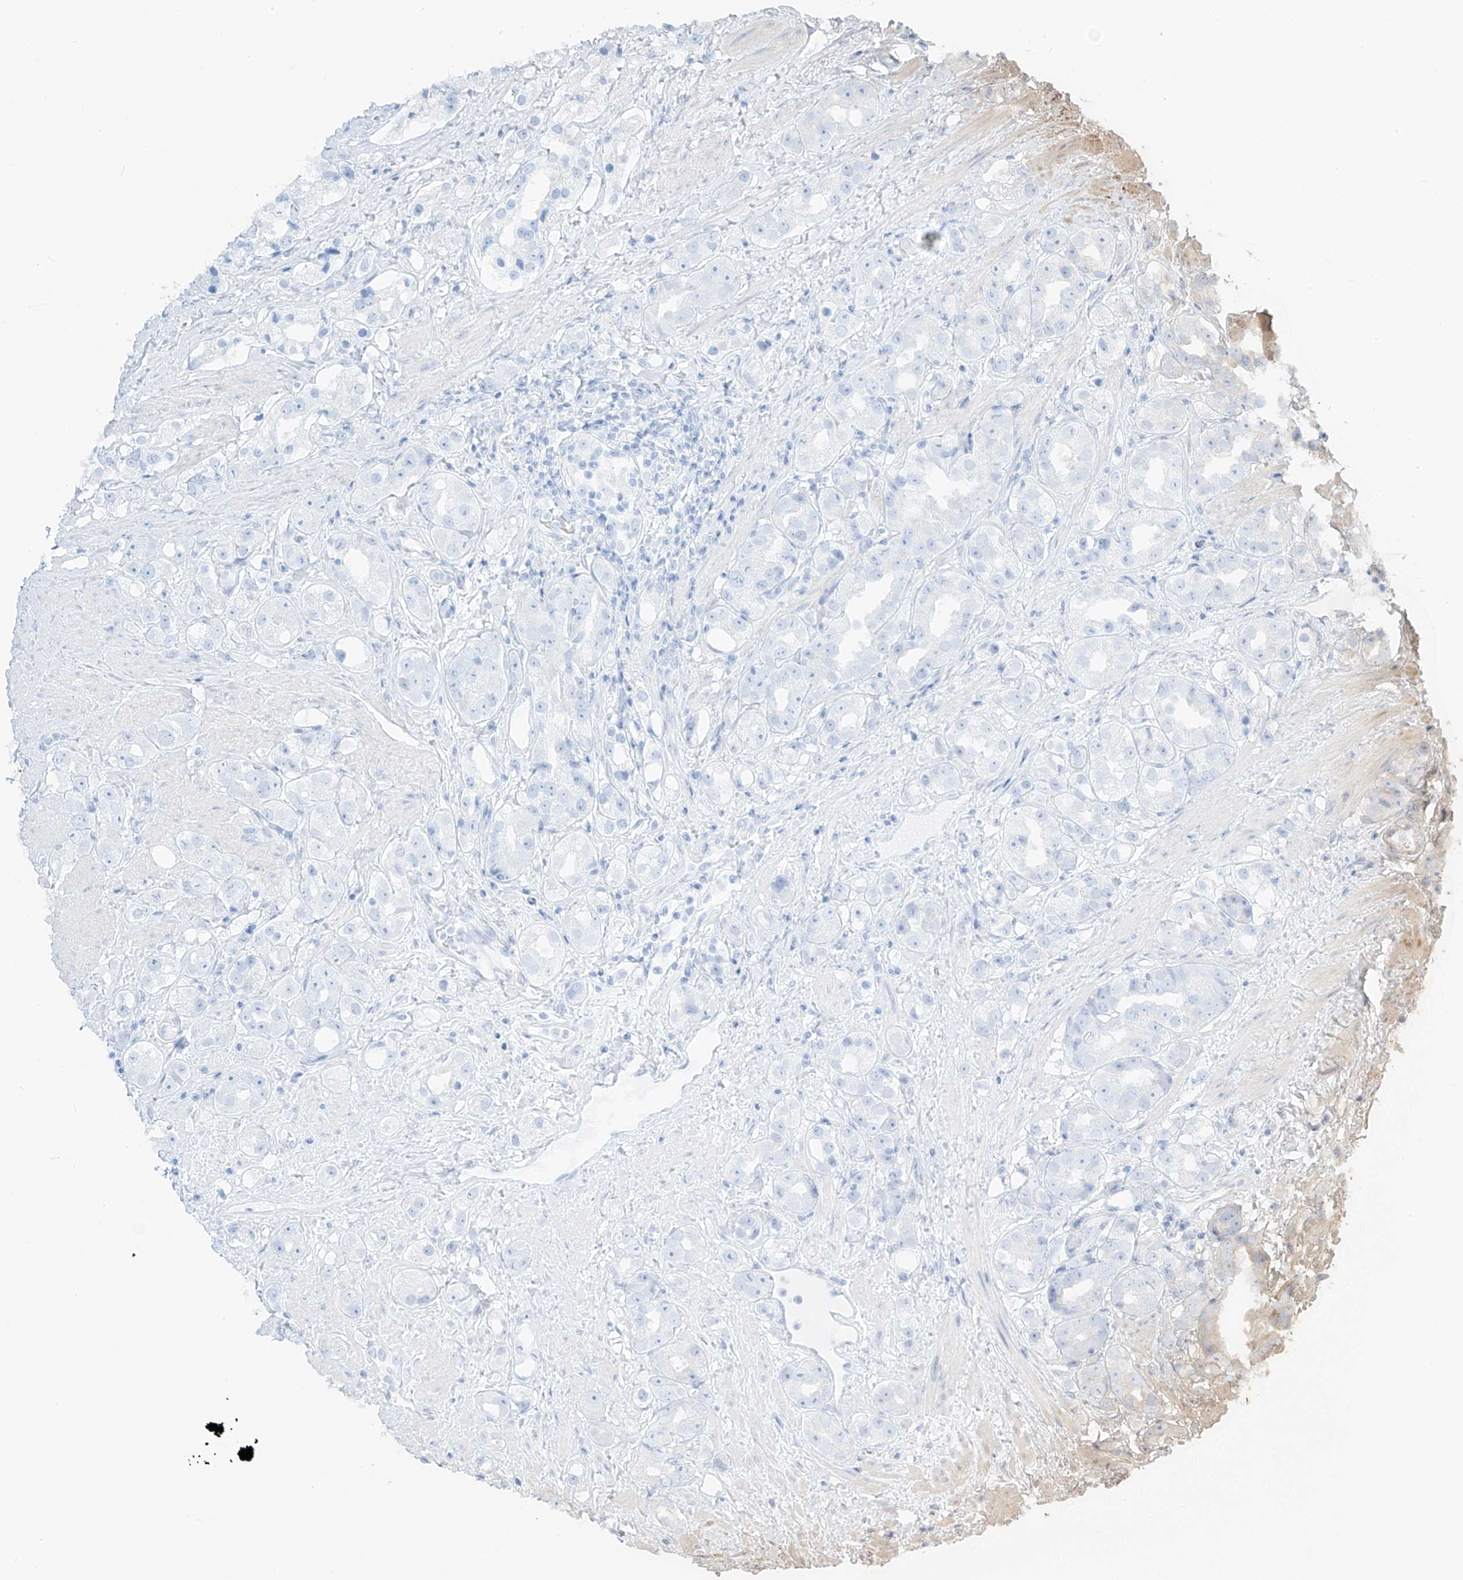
{"staining": {"intensity": "weak", "quantity": "<25%", "location": "cytoplasmic/membranous"}, "tissue": "prostate cancer", "cell_type": "Tumor cells", "image_type": "cancer", "snomed": [{"axis": "morphology", "description": "Adenocarcinoma, NOS"}, {"axis": "topography", "description": "Prostate"}], "caption": "Immunohistochemistry (IHC) photomicrograph of adenocarcinoma (prostate) stained for a protein (brown), which reveals no expression in tumor cells.", "gene": "CEP162", "patient": {"sex": "male", "age": 79}}